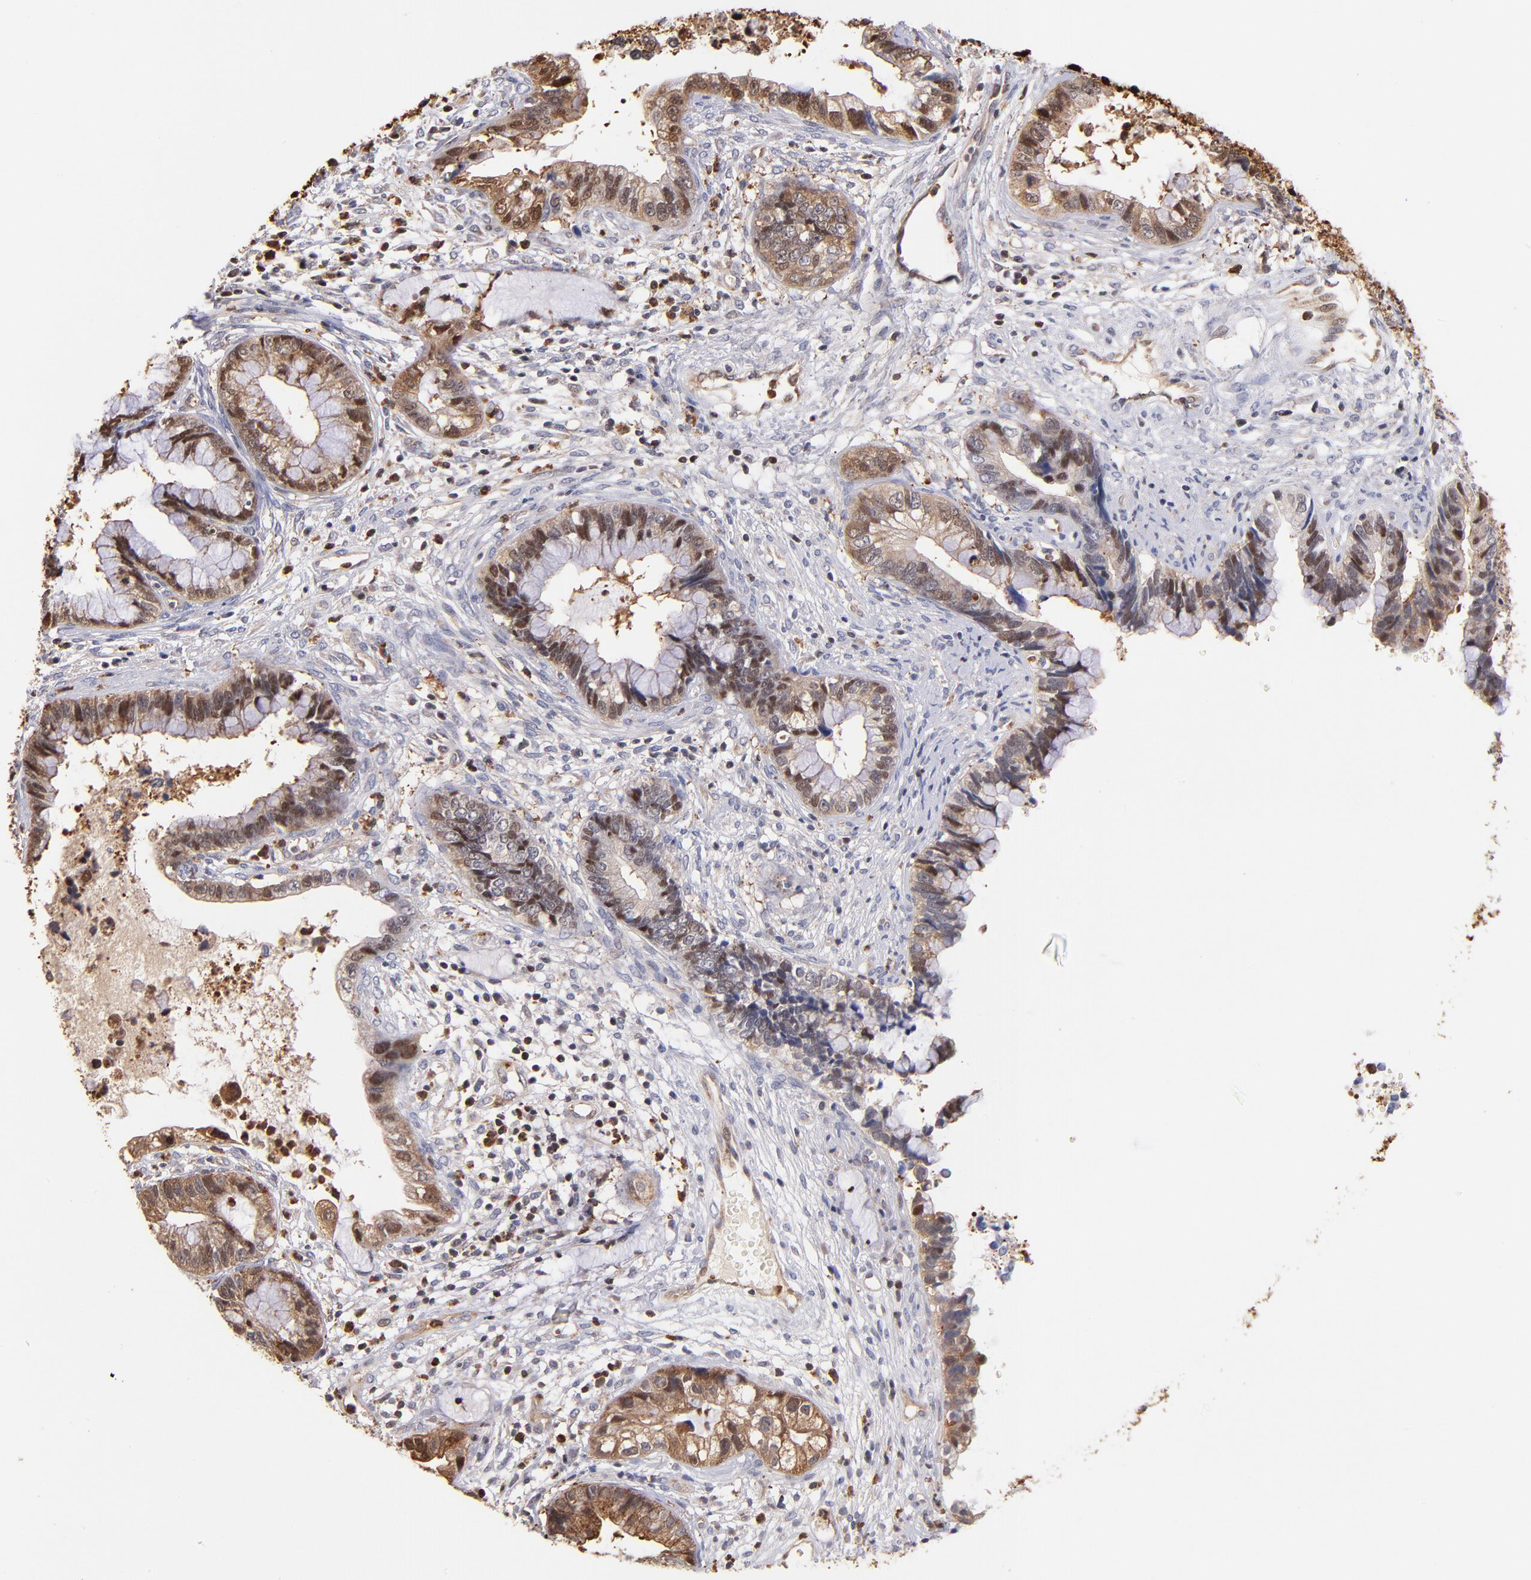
{"staining": {"intensity": "moderate", "quantity": ">75%", "location": "cytoplasmic/membranous"}, "tissue": "cervical cancer", "cell_type": "Tumor cells", "image_type": "cancer", "snomed": [{"axis": "morphology", "description": "Adenocarcinoma, NOS"}, {"axis": "topography", "description": "Cervix"}], "caption": "This is a histology image of immunohistochemistry (IHC) staining of cervical cancer, which shows moderate positivity in the cytoplasmic/membranous of tumor cells.", "gene": "YWHAB", "patient": {"sex": "female", "age": 44}}